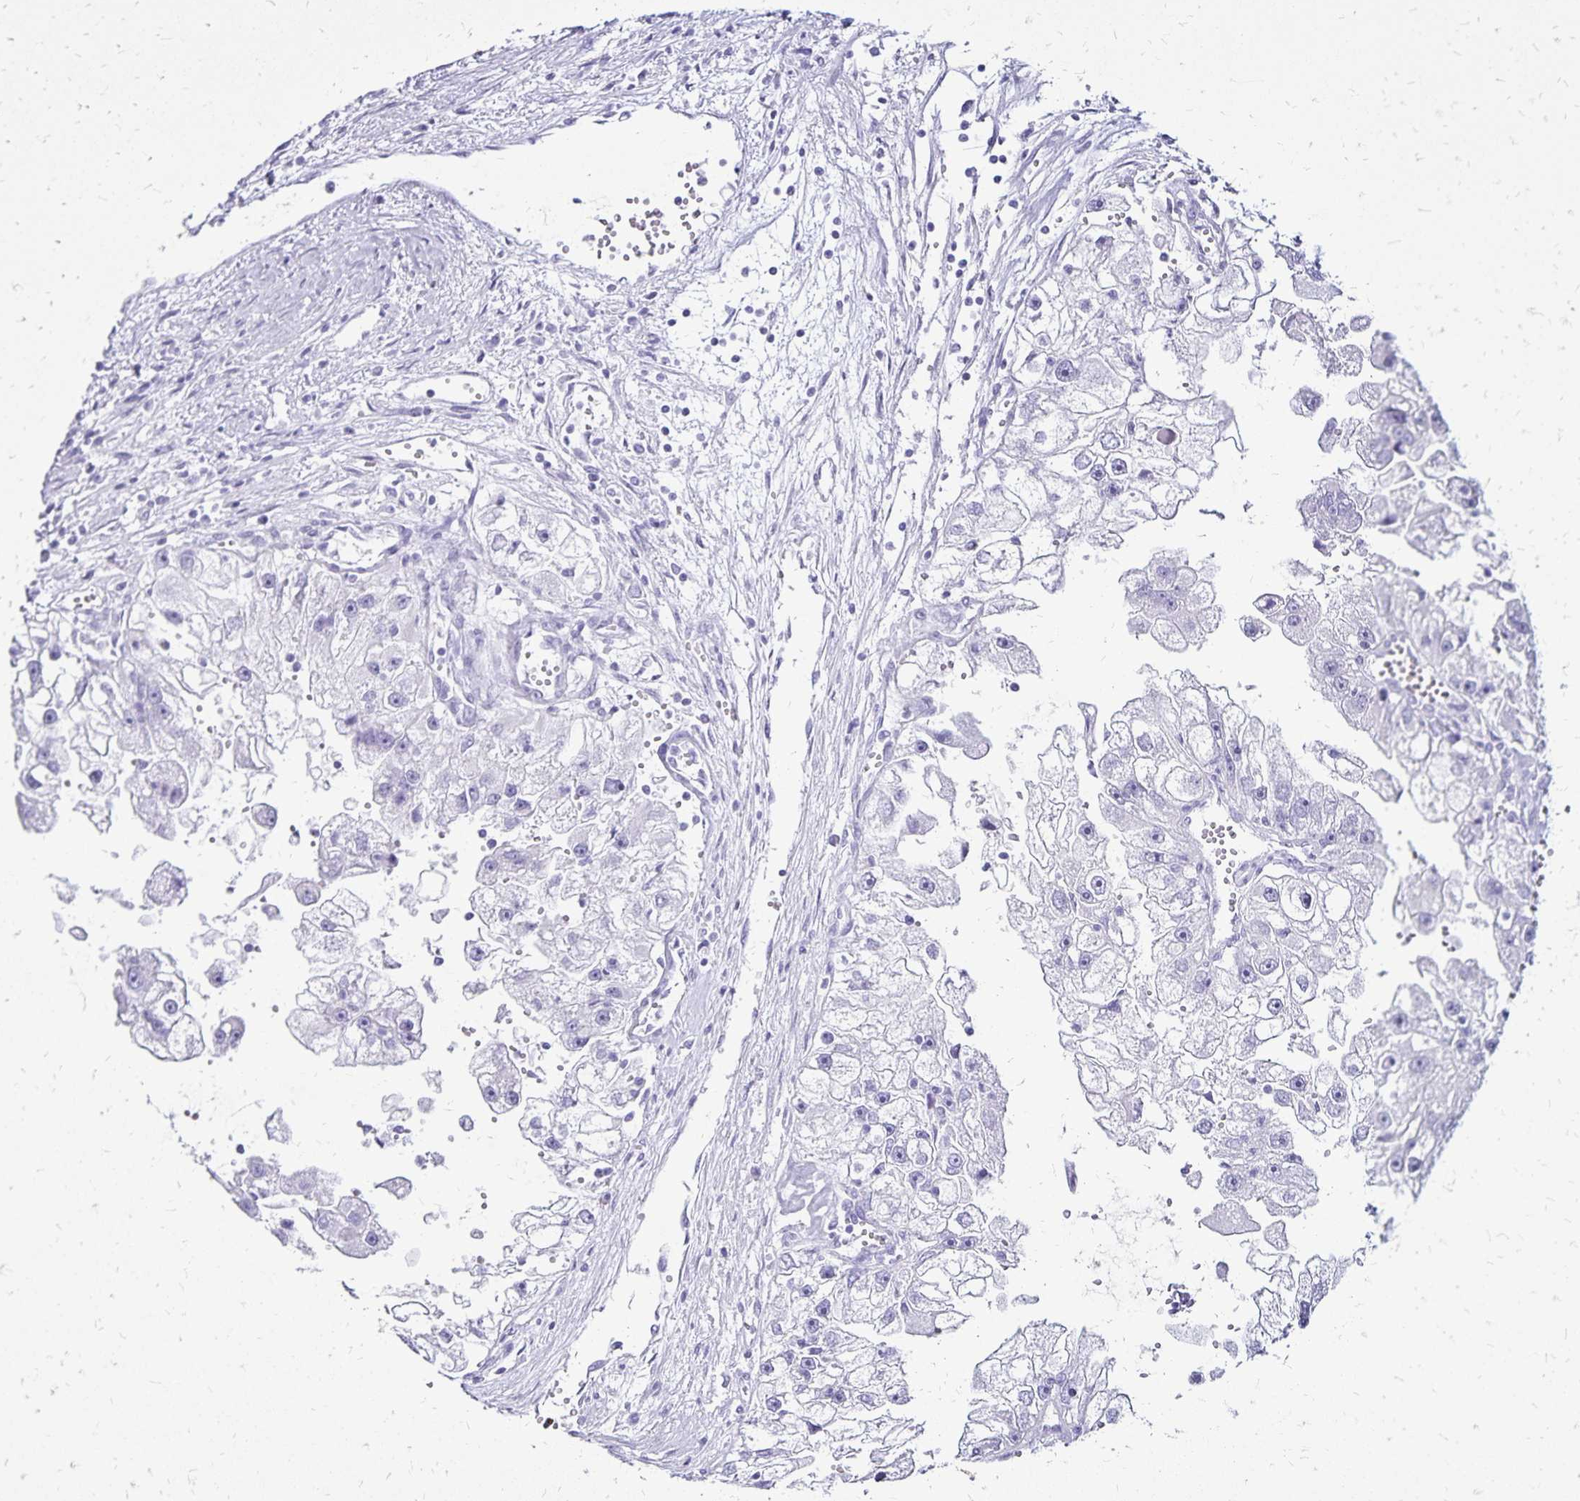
{"staining": {"intensity": "negative", "quantity": "none", "location": "none"}, "tissue": "renal cancer", "cell_type": "Tumor cells", "image_type": "cancer", "snomed": [{"axis": "morphology", "description": "Adenocarcinoma, NOS"}, {"axis": "topography", "description": "Kidney"}], "caption": "Renal cancer was stained to show a protein in brown. There is no significant staining in tumor cells. (DAB (3,3'-diaminobenzidine) IHC, high magnification).", "gene": "LIN28B", "patient": {"sex": "male", "age": 63}}